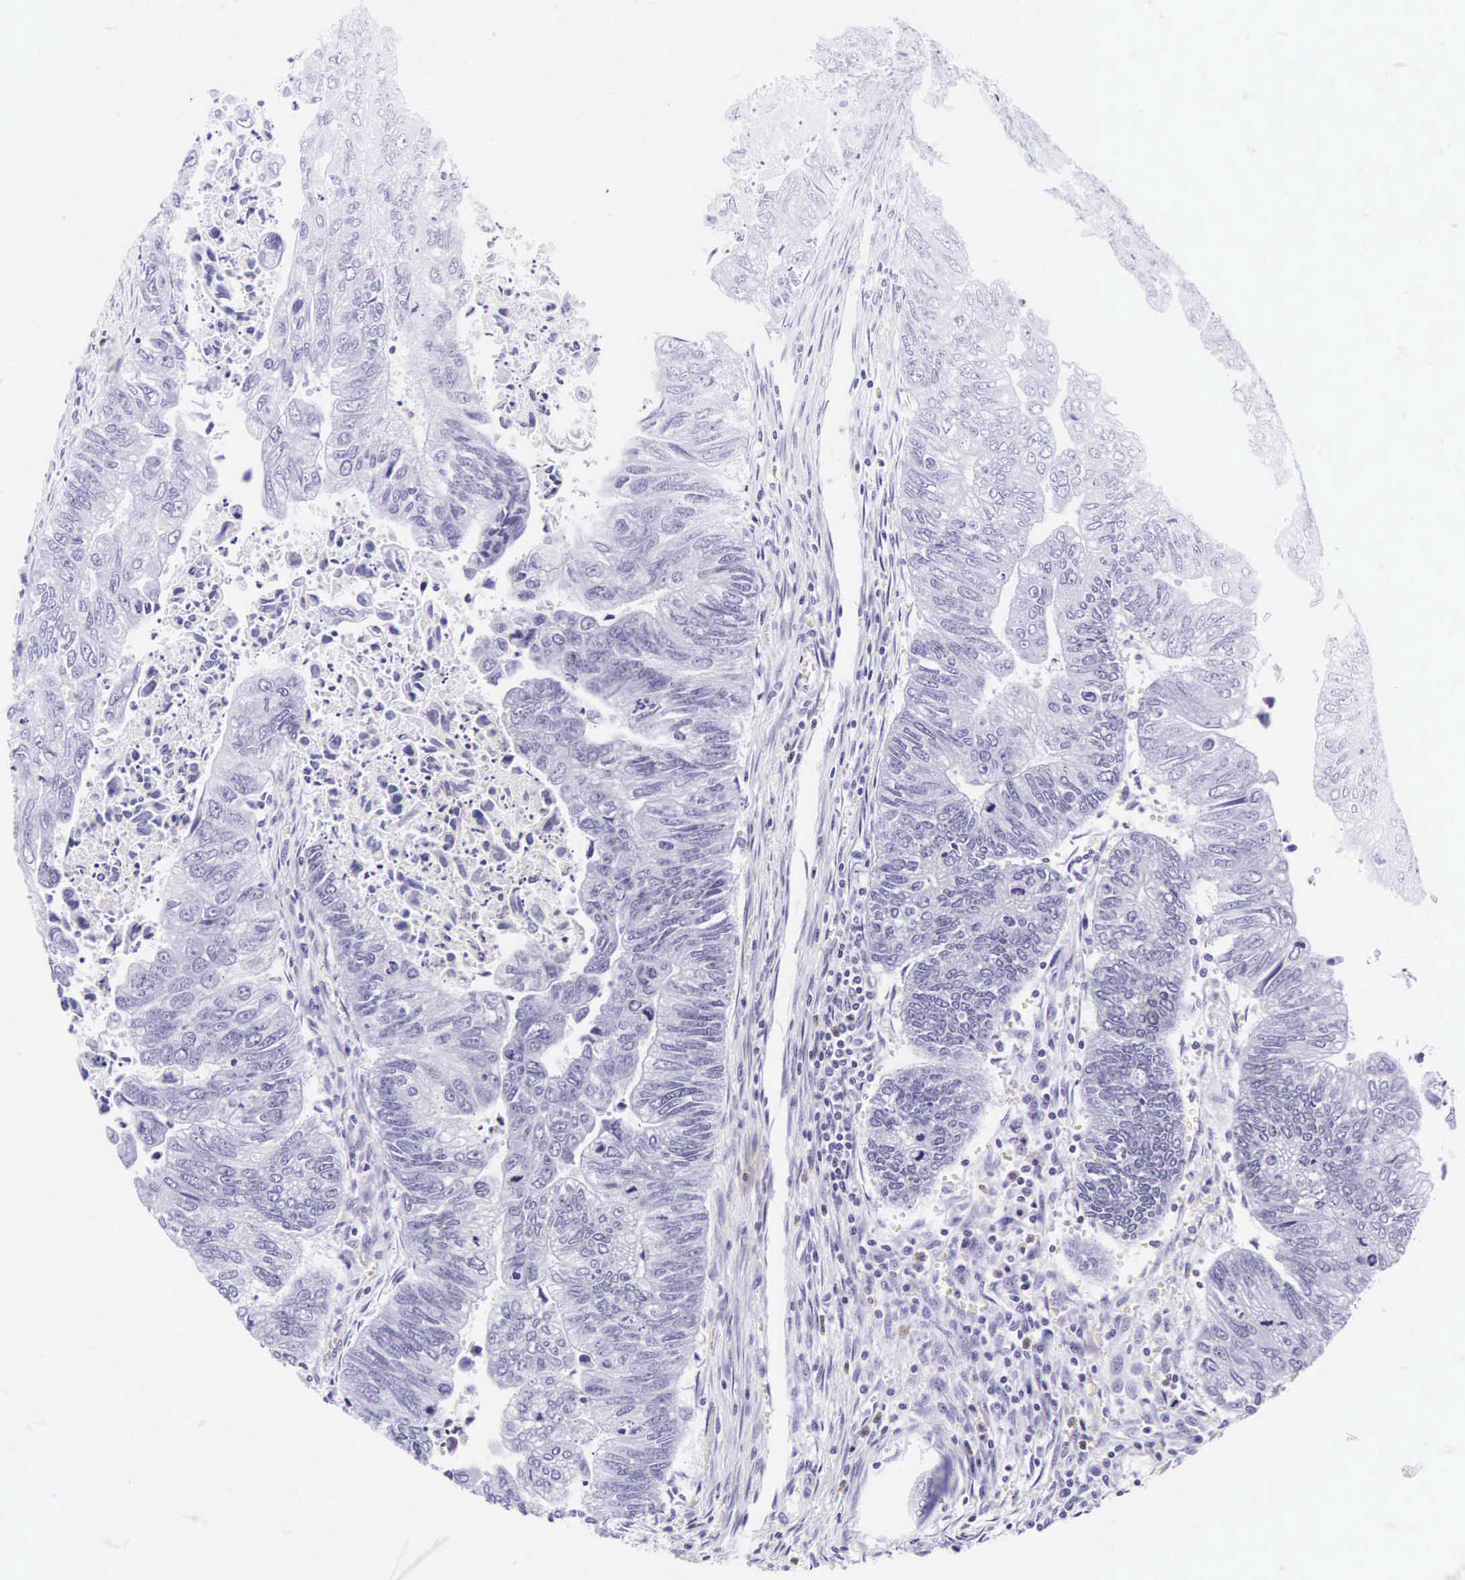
{"staining": {"intensity": "negative", "quantity": "none", "location": "none"}, "tissue": "colorectal cancer", "cell_type": "Tumor cells", "image_type": "cancer", "snomed": [{"axis": "morphology", "description": "Adenocarcinoma, NOS"}, {"axis": "topography", "description": "Colon"}], "caption": "Immunohistochemistry (IHC) image of human colorectal cancer stained for a protein (brown), which displays no expression in tumor cells.", "gene": "CD1A", "patient": {"sex": "female", "age": 11}}